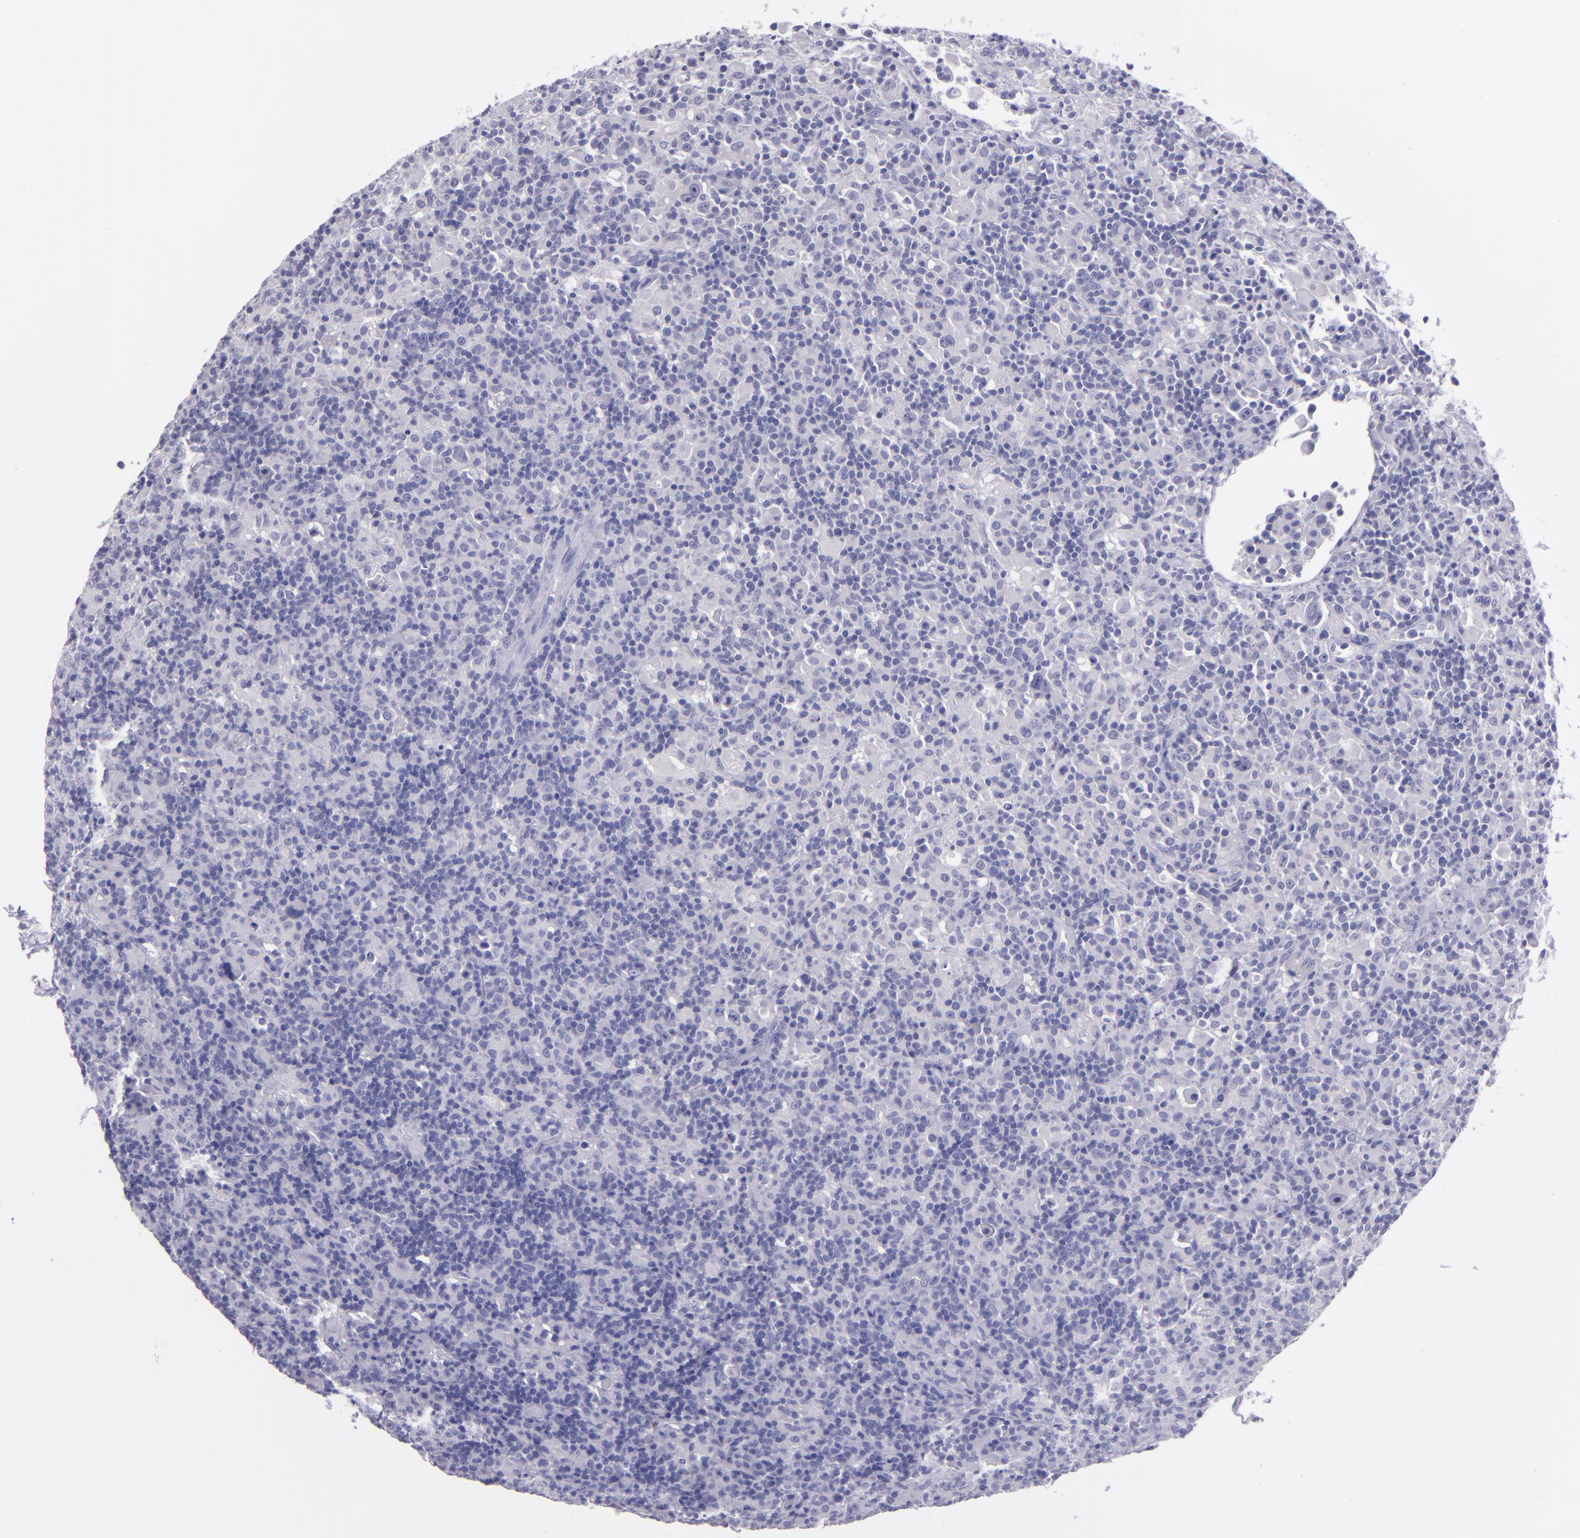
{"staining": {"intensity": "negative", "quantity": "none", "location": "none"}, "tissue": "lymphoma", "cell_type": "Tumor cells", "image_type": "cancer", "snomed": [{"axis": "morphology", "description": "Hodgkin's disease, NOS"}, {"axis": "topography", "description": "Lymph node"}], "caption": "There is no significant expression in tumor cells of lymphoma.", "gene": "TNNT3", "patient": {"sex": "male", "age": 46}}